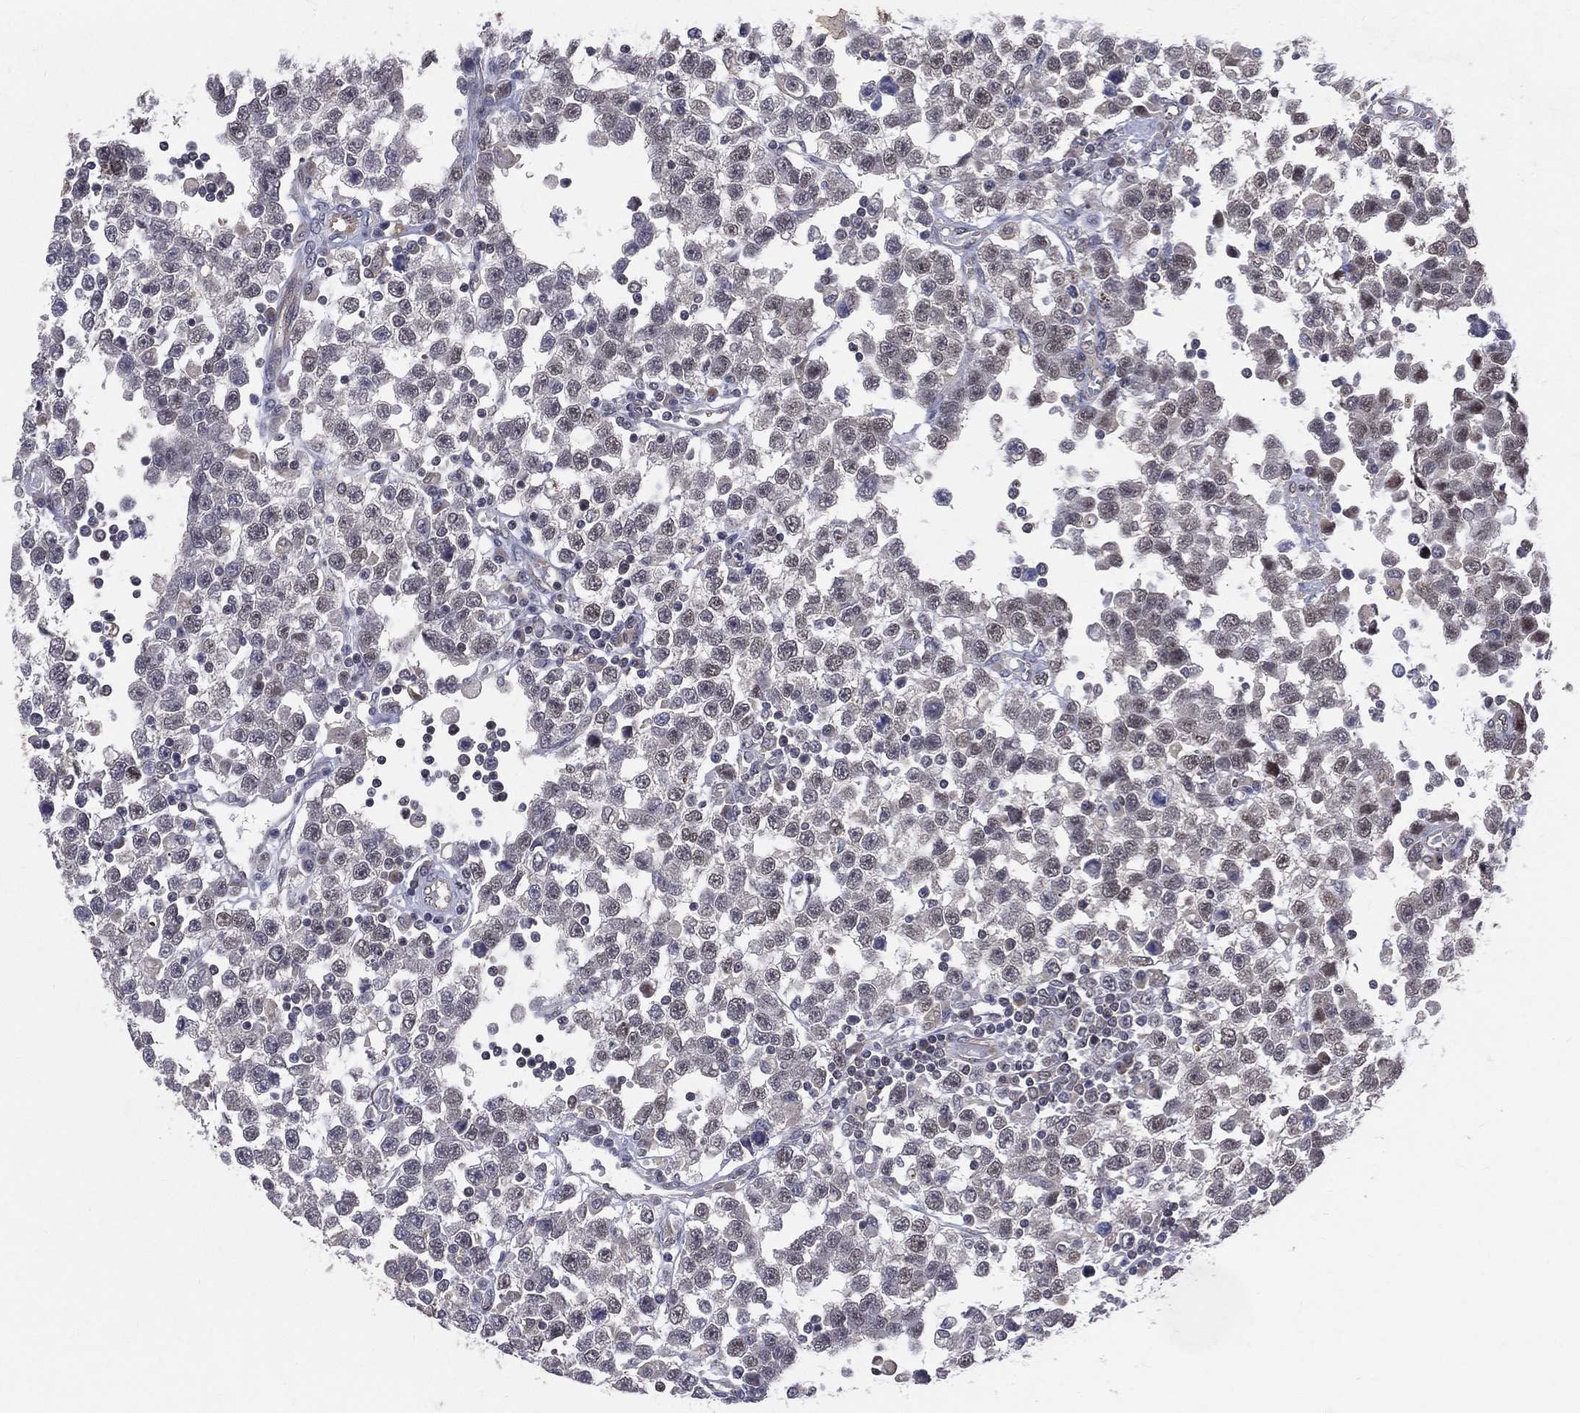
{"staining": {"intensity": "negative", "quantity": "none", "location": "none"}, "tissue": "testis cancer", "cell_type": "Tumor cells", "image_type": "cancer", "snomed": [{"axis": "morphology", "description": "Seminoma, NOS"}, {"axis": "topography", "description": "Testis"}], "caption": "Tumor cells are negative for protein expression in human seminoma (testis). The staining was performed using DAB to visualize the protein expression in brown, while the nuclei were stained in blue with hematoxylin (Magnification: 20x).", "gene": "GMPR2", "patient": {"sex": "male", "age": 34}}